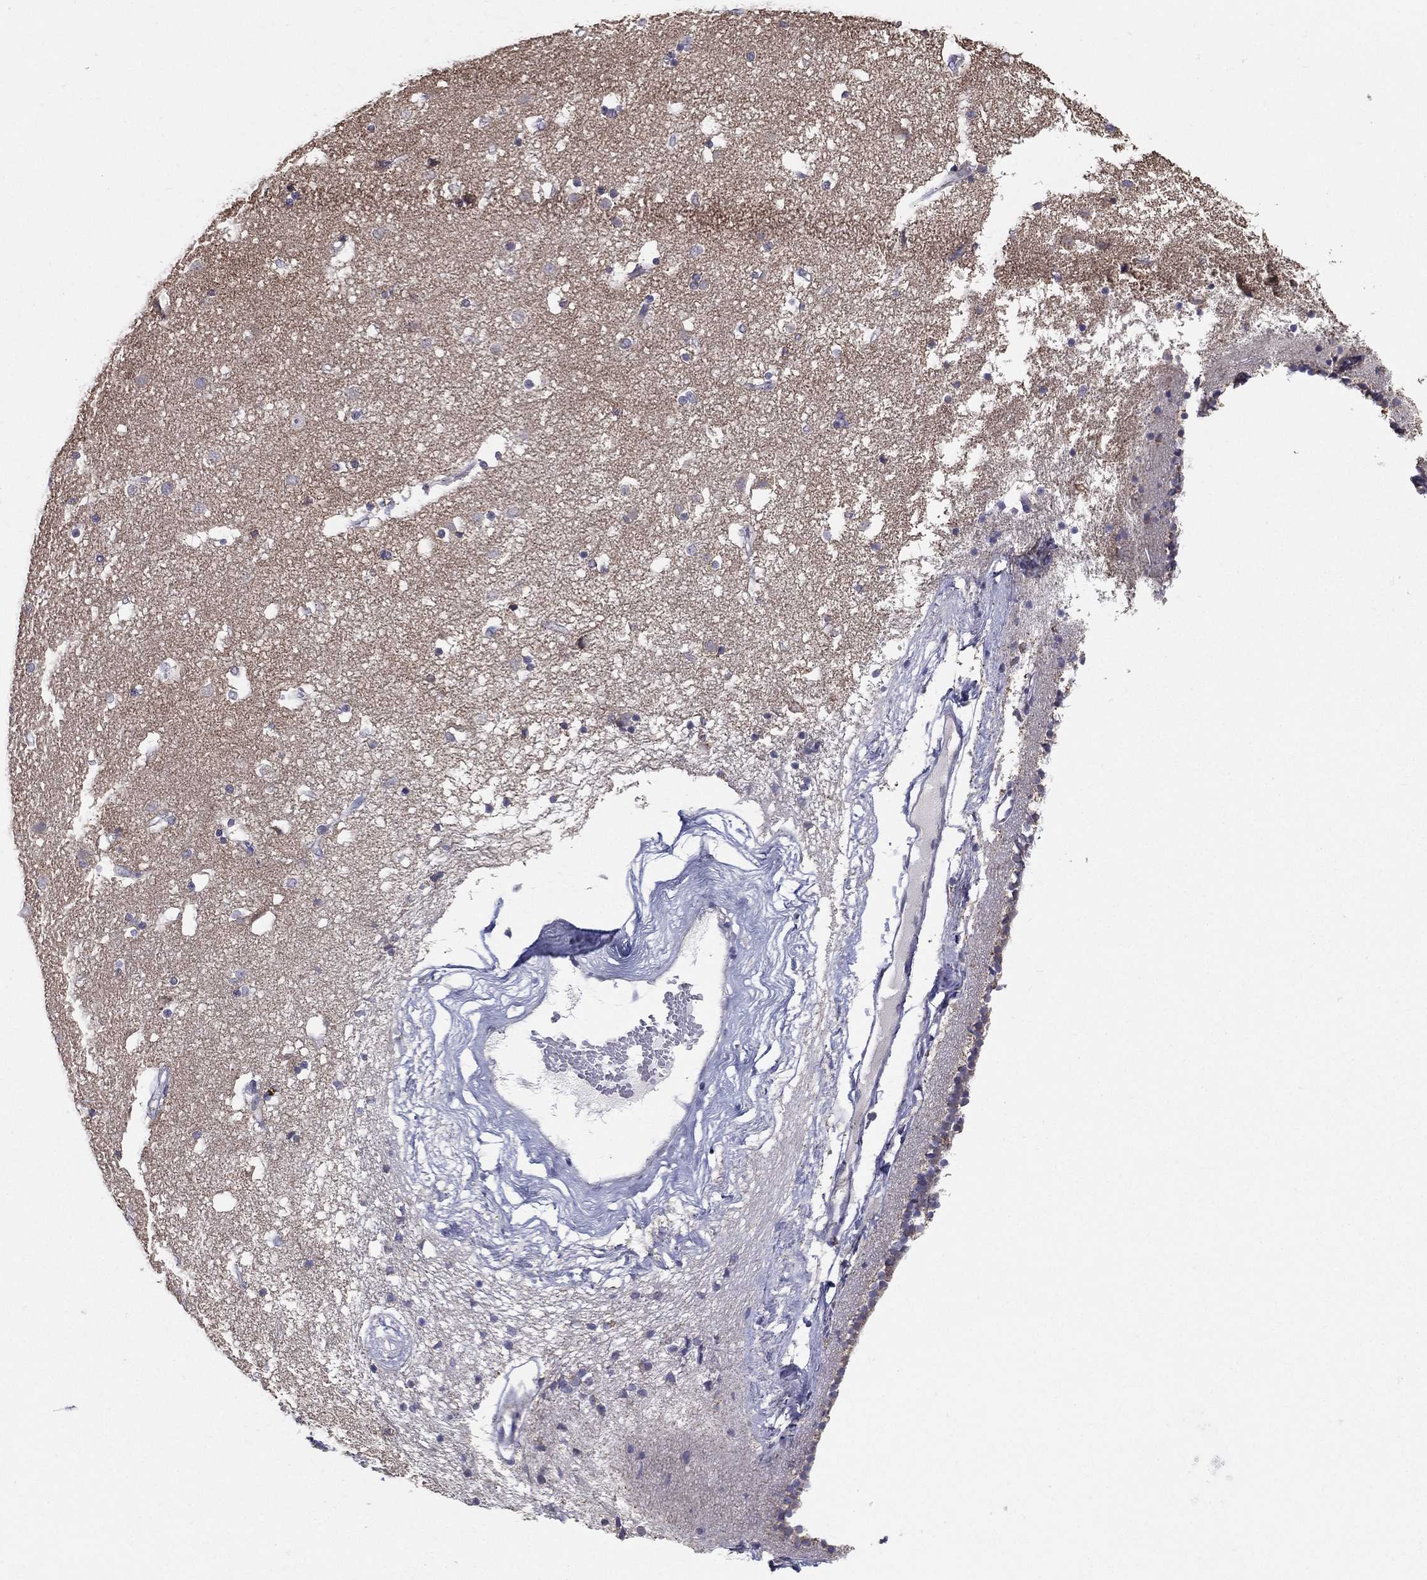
{"staining": {"intensity": "negative", "quantity": "none", "location": "none"}, "tissue": "caudate", "cell_type": "Glial cells", "image_type": "normal", "snomed": [{"axis": "morphology", "description": "Normal tissue, NOS"}, {"axis": "topography", "description": "Lateral ventricle wall"}], "caption": "Immunohistochemistry histopathology image of unremarkable caudate stained for a protein (brown), which demonstrates no positivity in glial cells. (DAB IHC with hematoxylin counter stain).", "gene": "PCSK1", "patient": {"sex": "female", "age": 71}}